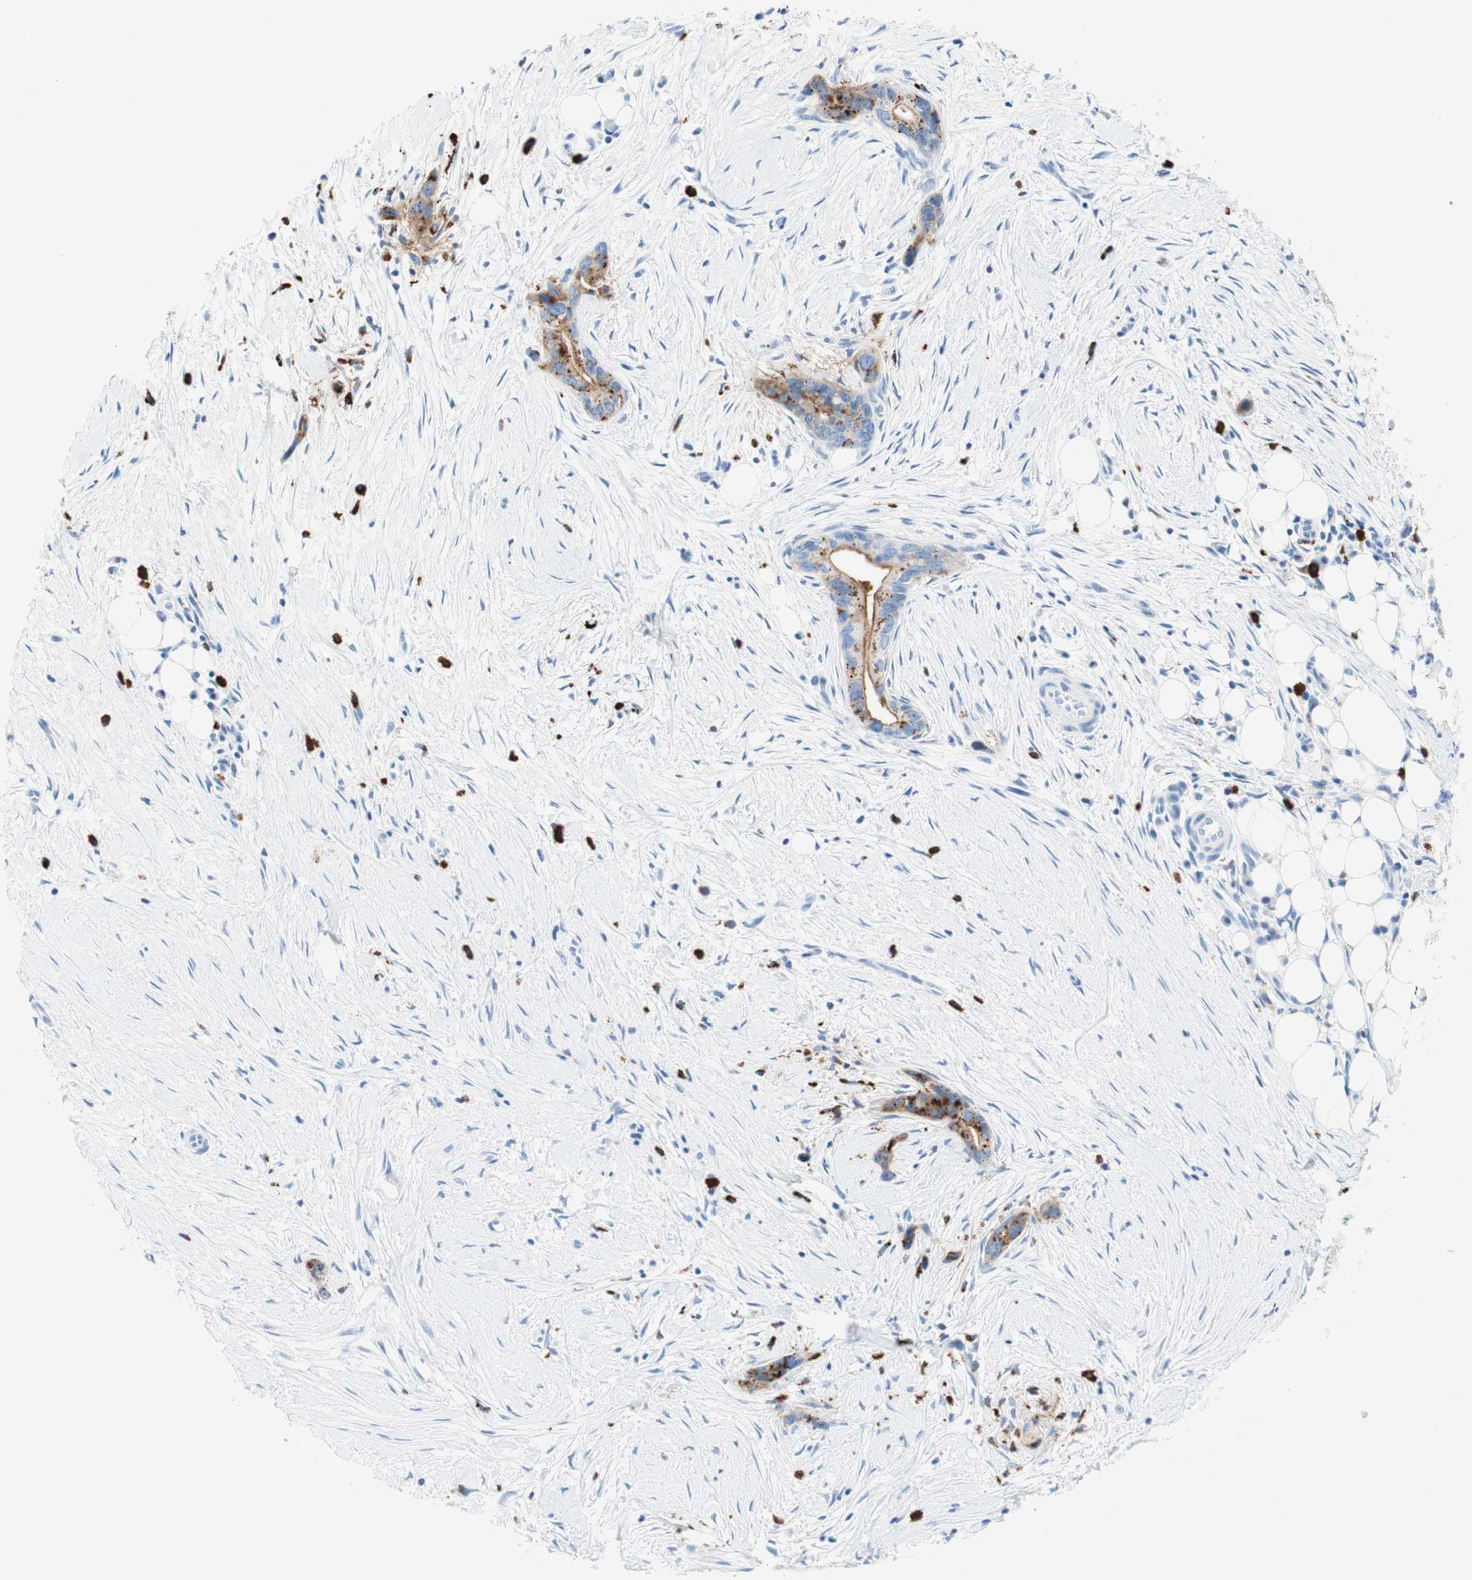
{"staining": {"intensity": "moderate", "quantity": "25%-75%", "location": "cytoplasmic/membranous"}, "tissue": "liver cancer", "cell_type": "Tumor cells", "image_type": "cancer", "snomed": [{"axis": "morphology", "description": "Cholangiocarcinoma"}, {"axis": "topography", "description": "Liver"}], "caption": "IHC of liver cancer exhibits medium levels of moderate cytoplasmic/membranous staining in about 25%-75% of tumor cells.", "gene": "CEACAM1", "patient": {"sex": "female", "age": 55}}